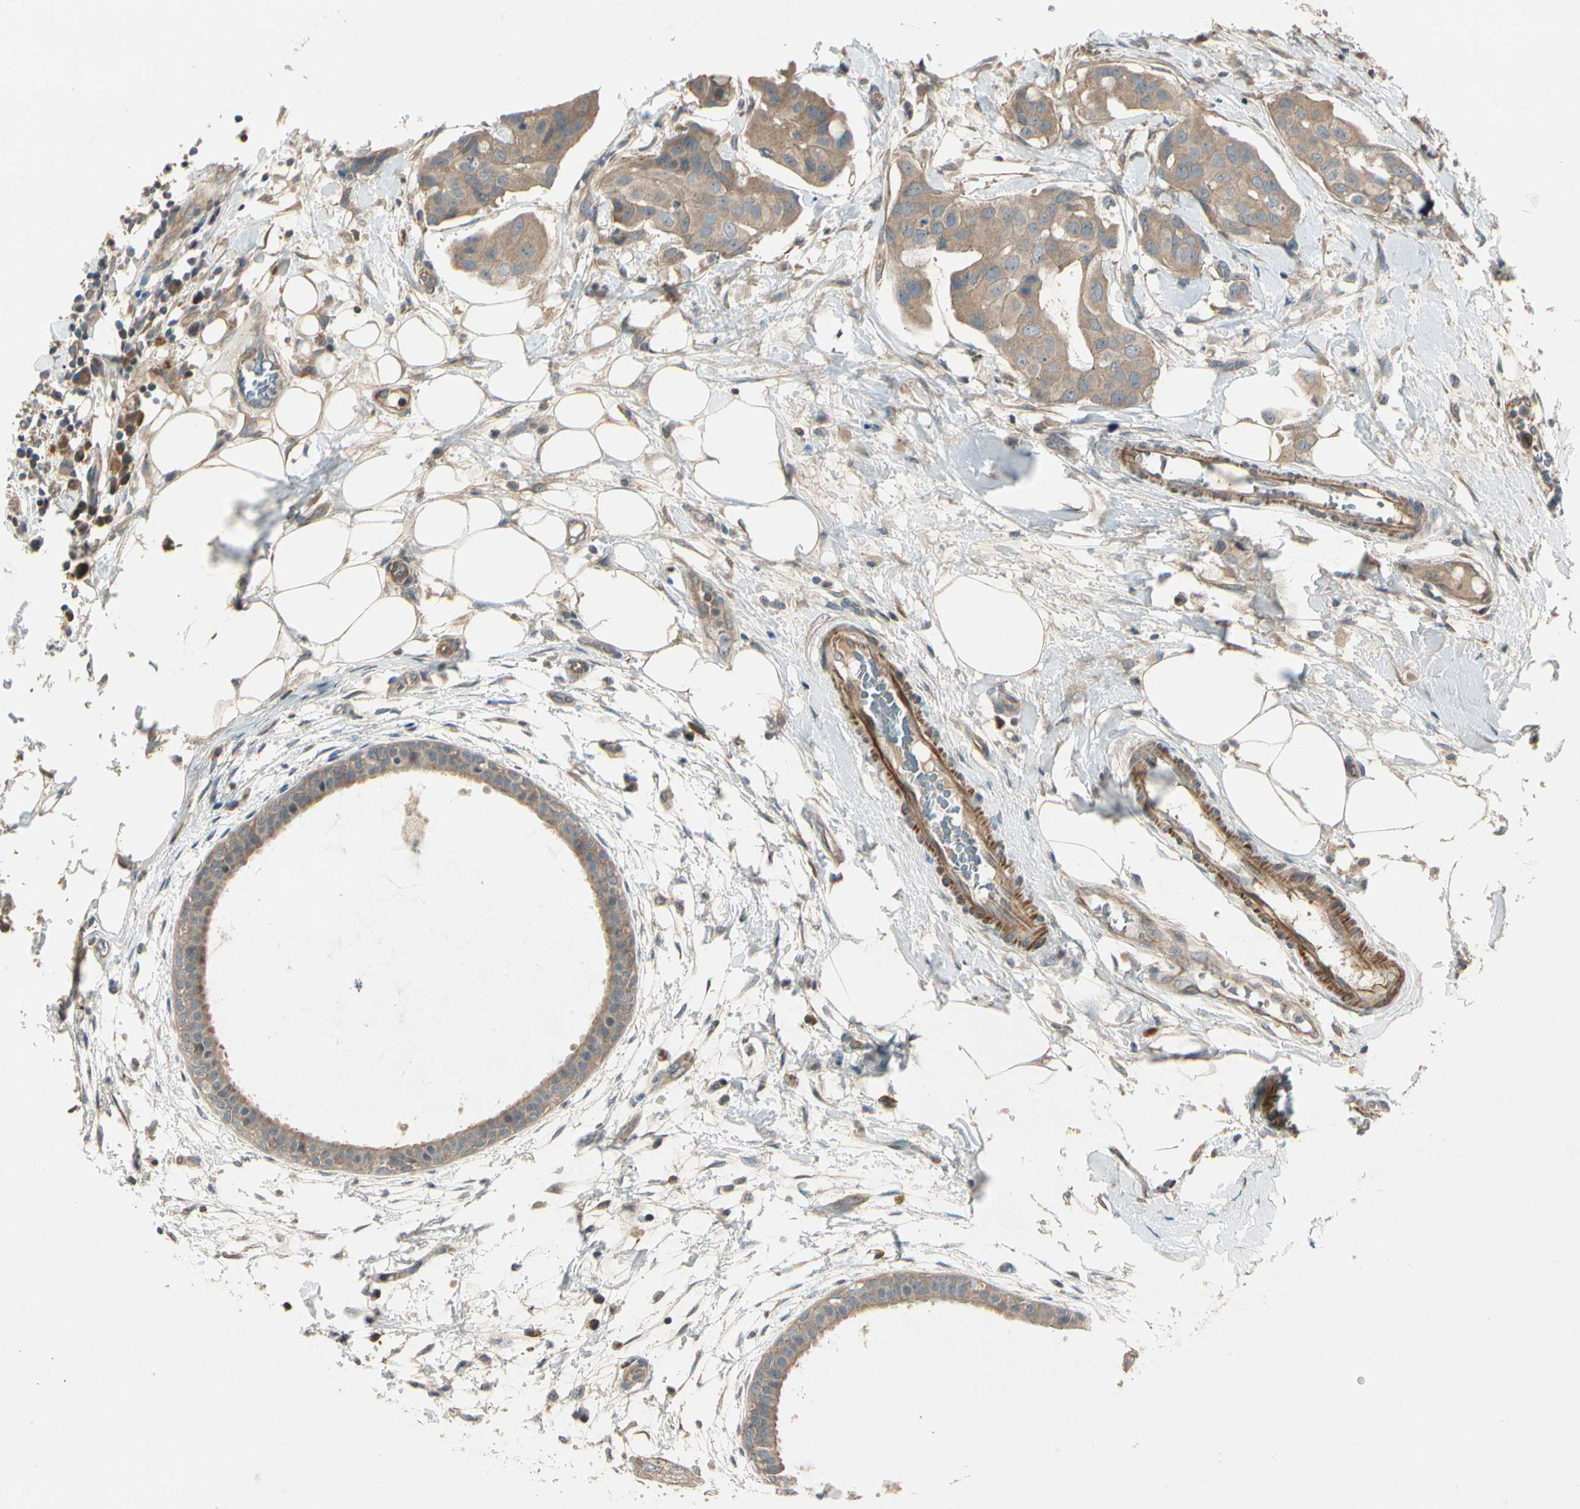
{"staining": {"intensity": "moderate", "quantity": ">75%", "location": "cytoplasmic/membranous"}, "tissue": "breast cancer", "cell_type": "Tumor cells", "image_type": "cancer", "snomed": [{"axis": "morphology", "description": "Duct carcinoma"}, {"axis": "topography", "description": "Breast"}], "caption": "DAB (3,3'-diaminobenzidine) immunohistochemical staining of human breast intraductal carcinoma displays moderate cytoplasmic/membranous protein staining in approximately >75% of tumor cells.", "gene": "ACVR1", "patient": {"sex": "female", "age": 40}}